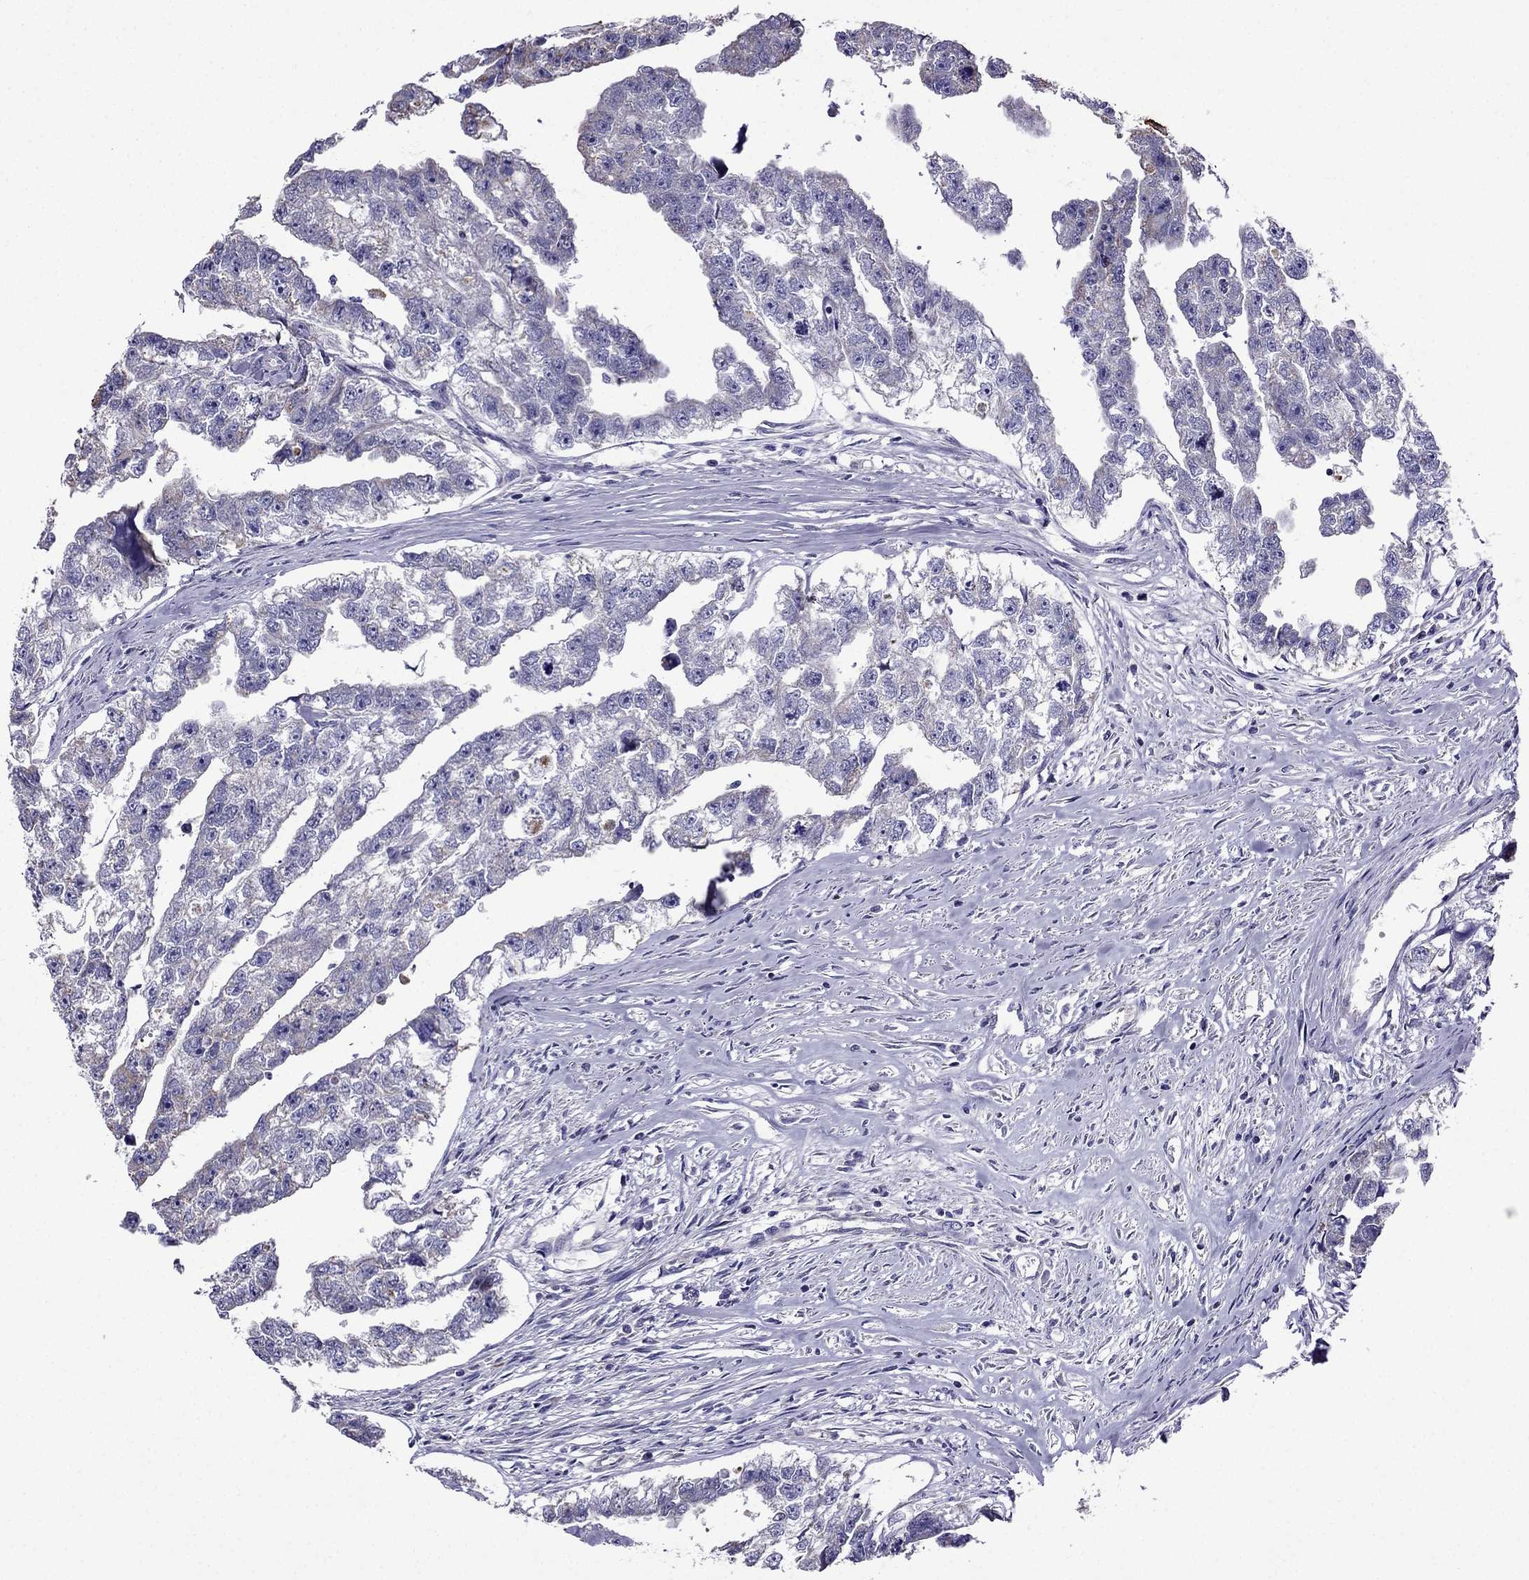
{"staining": {"intensity": "negative", "quantity": "none", "location": "none"}, "tissue": "testis cancer", "cell_type": "Tumor cells", "image_type": "cancer", "snomed": [{"axis": "morphology", "description": "Carcinoma, Embryonal, NOS"}, {"axis": "morphology", "description": "Teratoma, malignant, NOS"}, {"axis": "topography", "description": "Testis"}], "caption": "Tumor cells are negative for brown protein staining in embryonal carcinoma (testis).", "gene": "DSC1", "patient": {"sex": "male", "age": 44}}